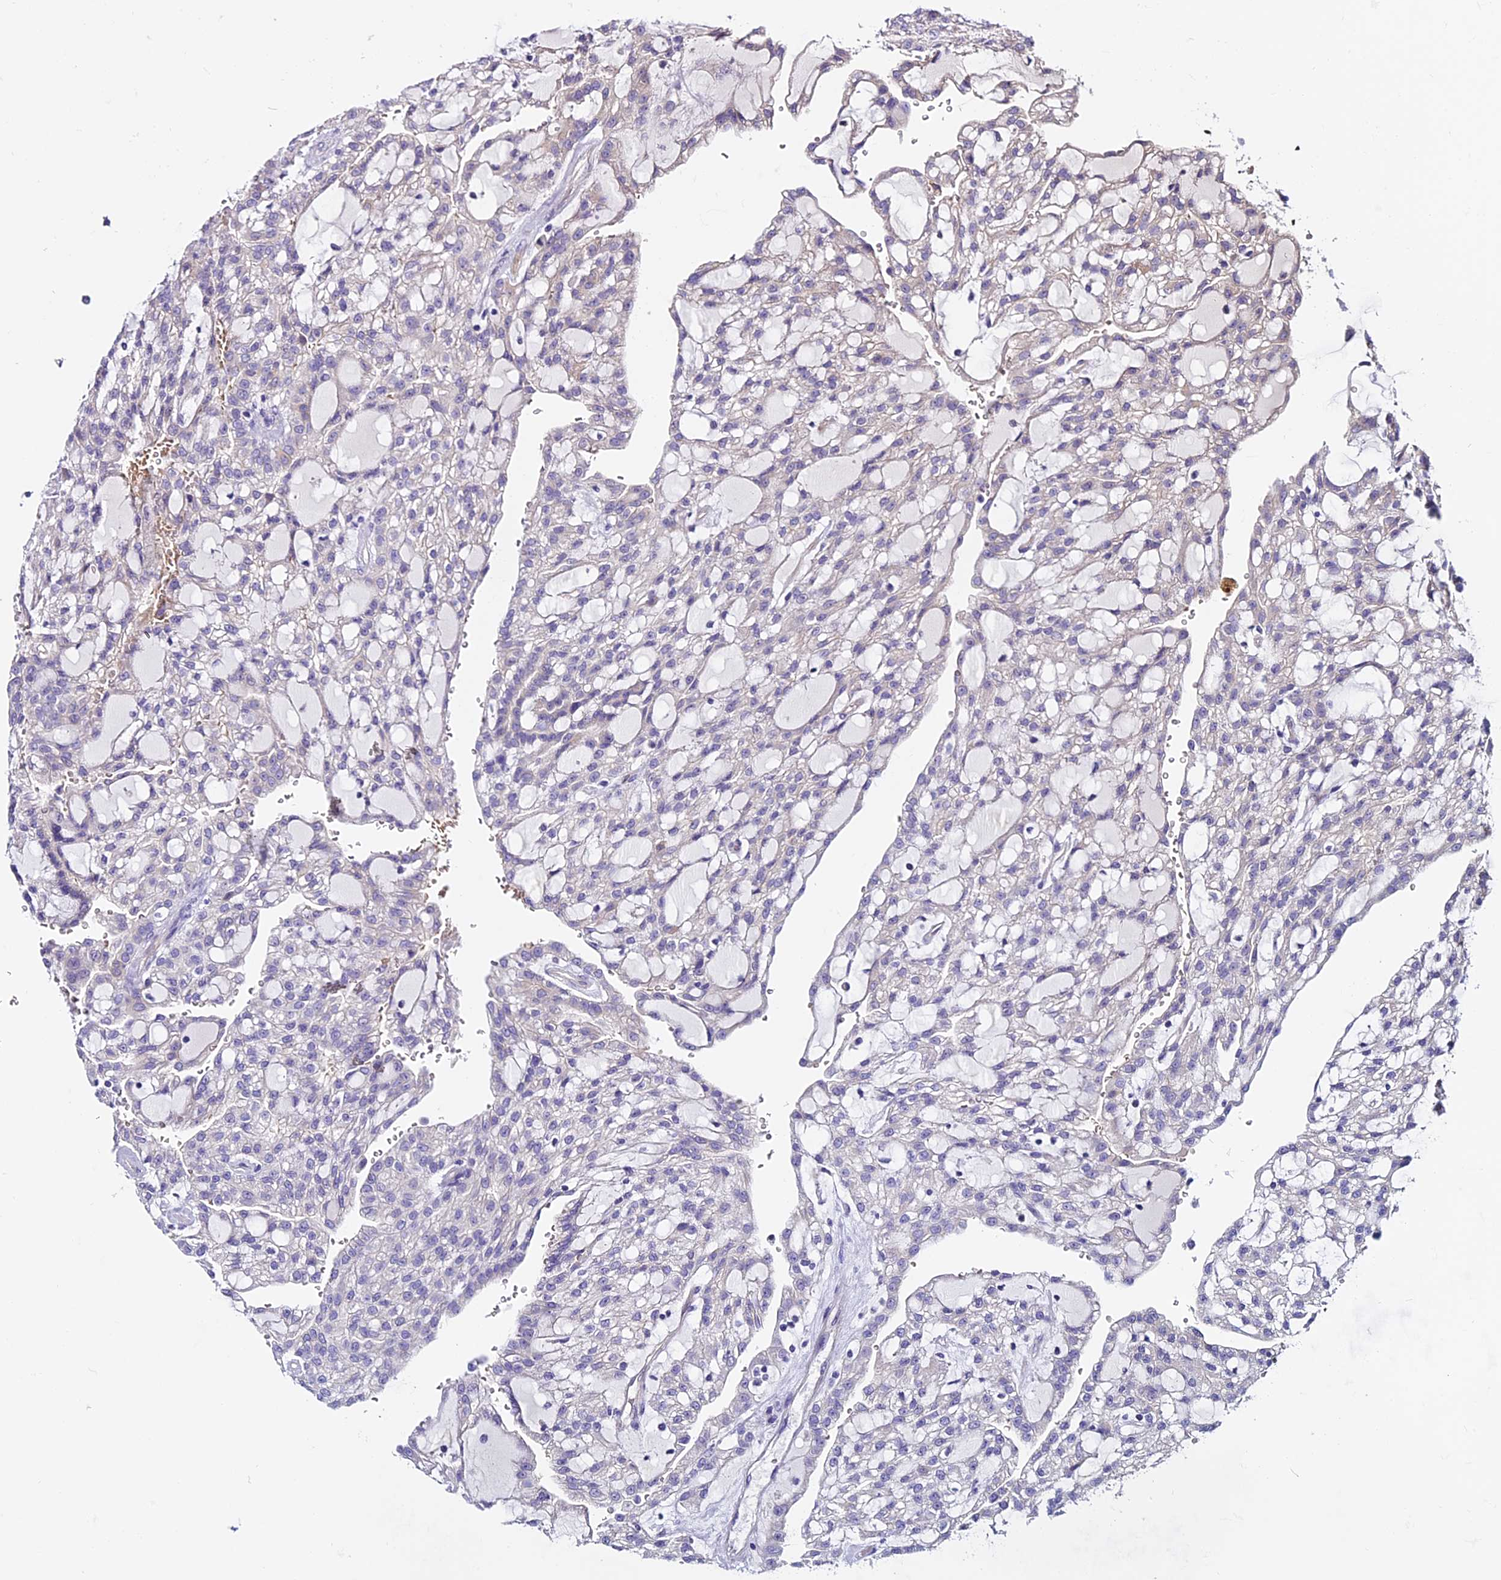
{"staining": {"intensity": "negative", "quantity": "none", "location": "none"}, "tissue": "renal cancer", "cell_type": "Tumor cells", "image_type": "cancer", "snomed": [{"axis": "morphology", "description": "Adenocarcinoma, NOS"}, {"axis": "topography", "description": "Kidney"}], "caption": "Renal adenocarcinoma stained for a protein using IHC demonstrates no positivity tumor cells.", "gene": "C9orf40", "patient": {"sex": "male", "age": 63}}